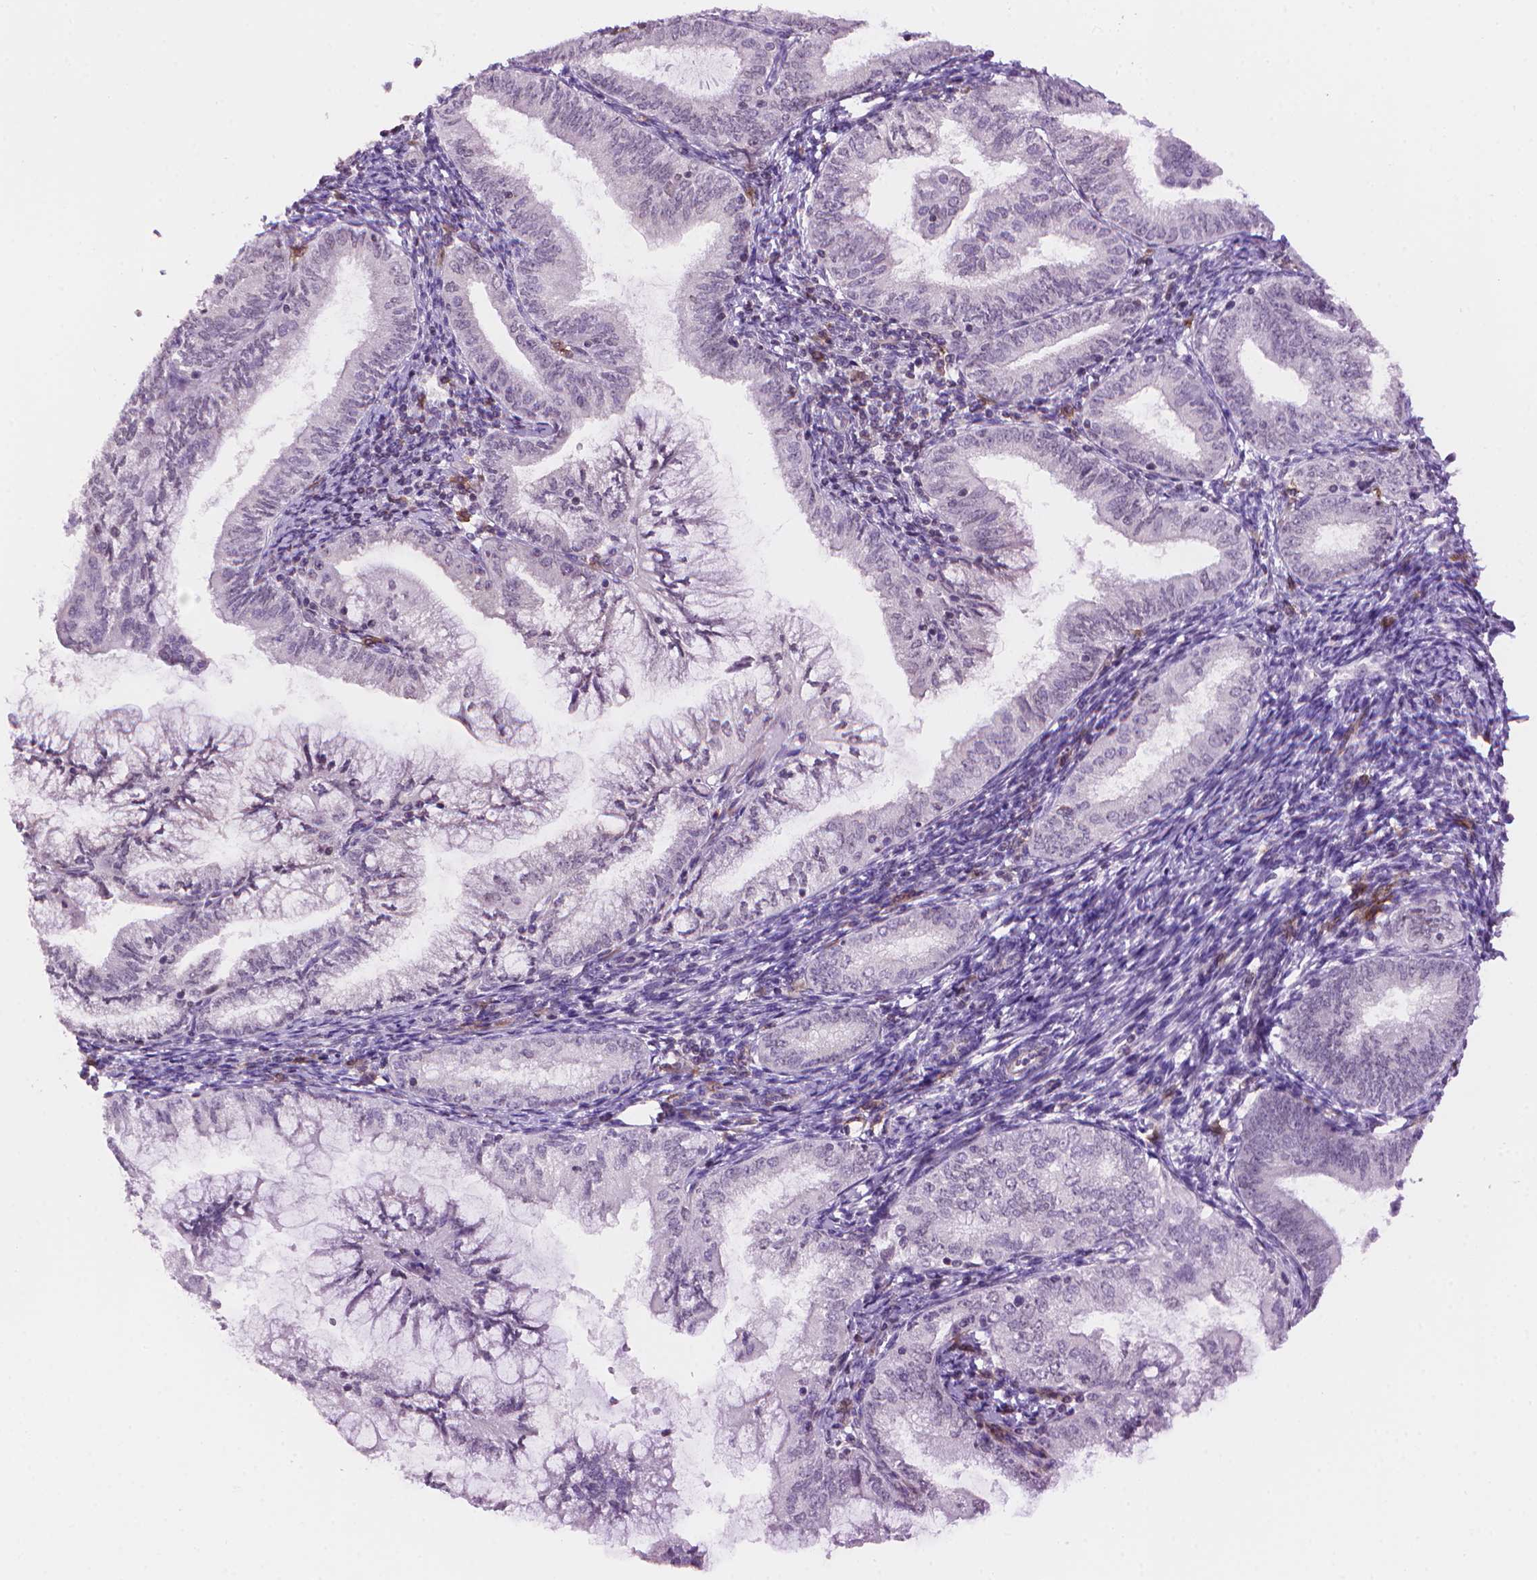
{"staining": {"intensity": "negative", "quantity": "none", "location": "none"}, "tissue": "endometrial cancer", "cell_type": "Tumor cells", "image_type": "cancer", "snomed": [{"axis": "morphology", "description": "Adenocarcinoma, NOS"}, {"axis": "topography", "description": "Endometrium"}], "caption": "DAB (3,3'-diaminobenzidine) immunohistochemical staining of endometrial adenocarcinoma exhibits no significant positivity in tumor cells.", "gene": "TMEM184A", "patient": {"sex": "female", "age": 55}}